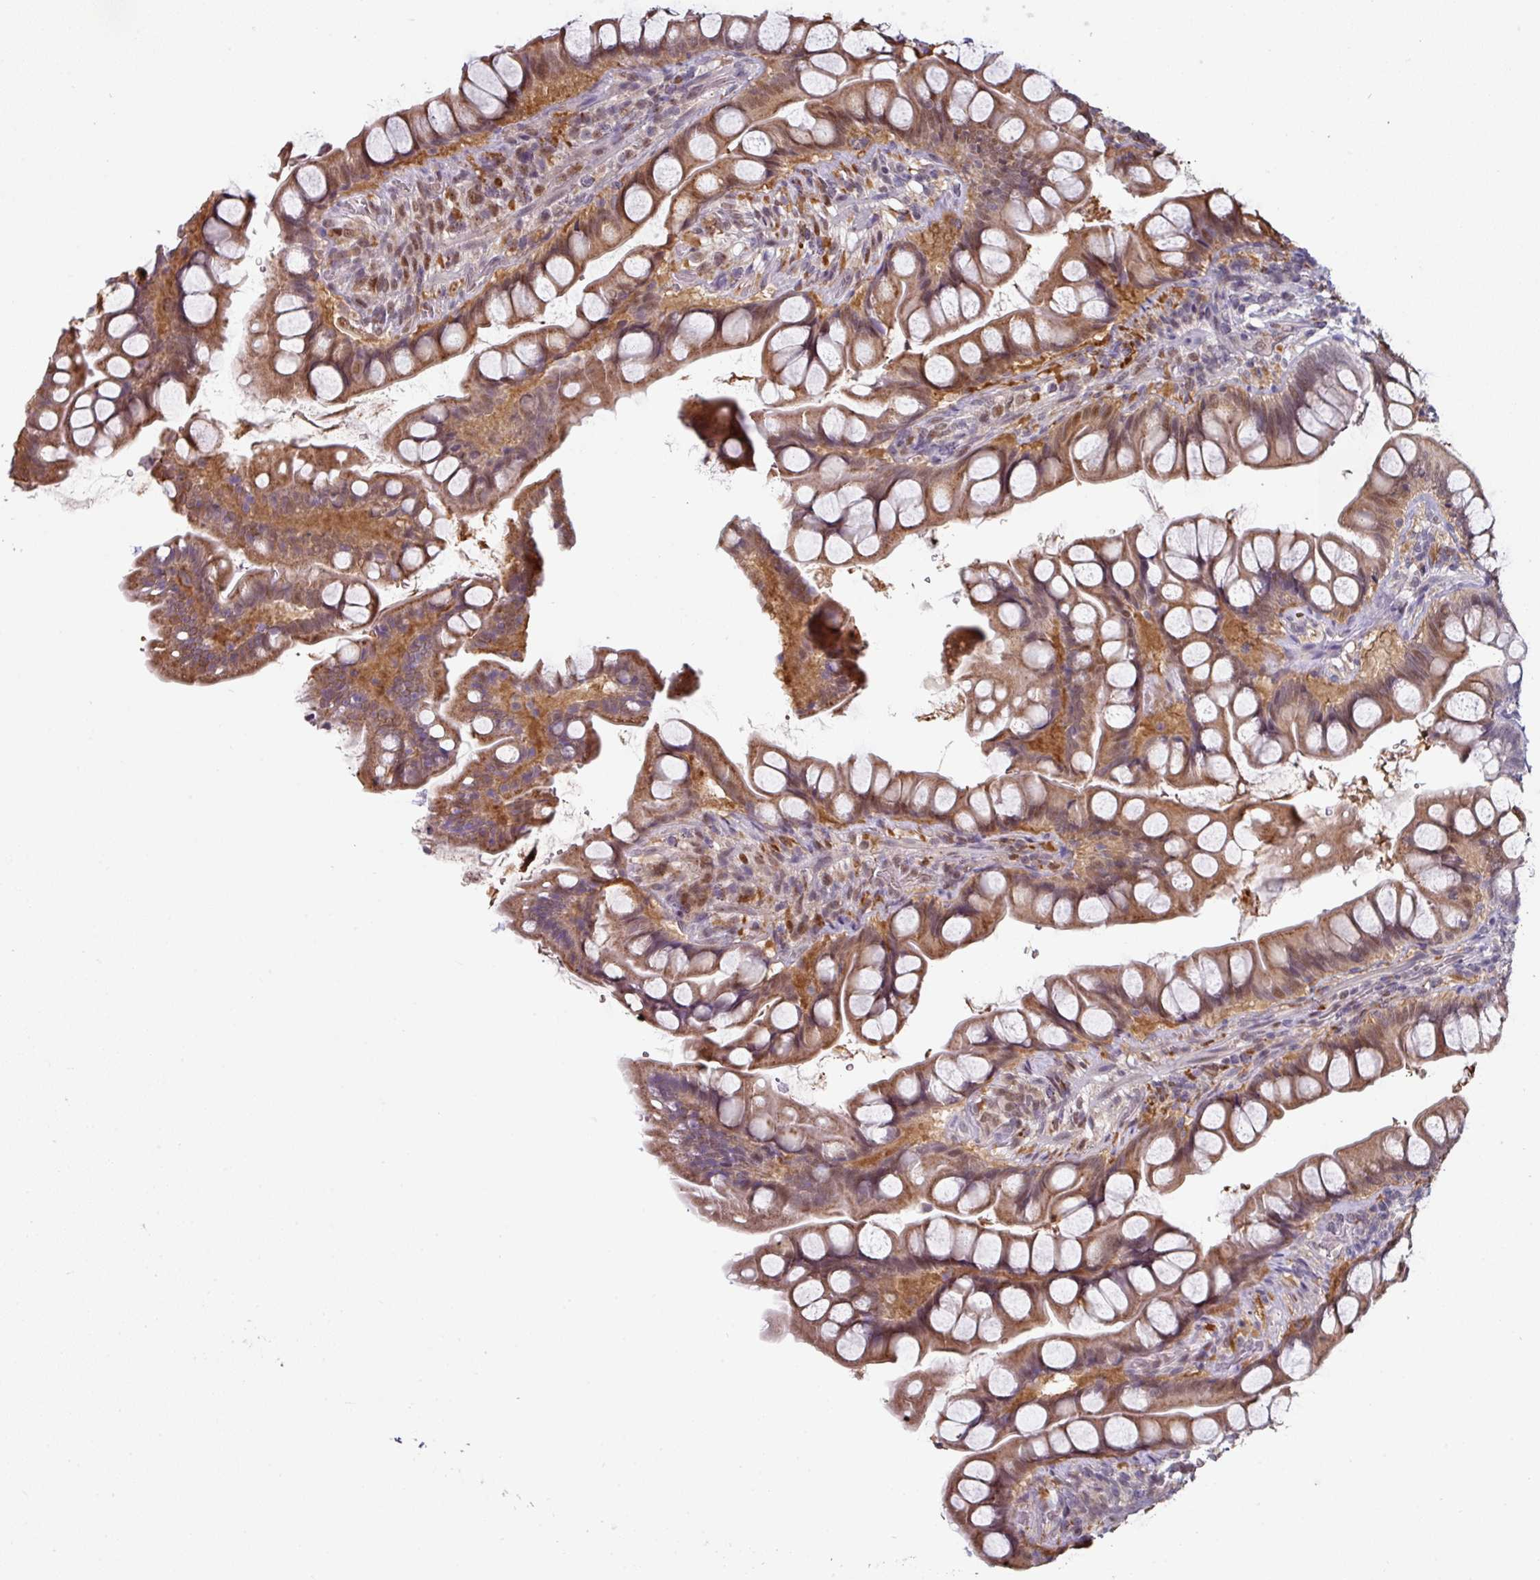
{"staining": {"intensity": "strong", "quantity": ">75%", "location": "cytoplasmic/membranous"}, "tissue": "small intestine", "cell_type": "Glandular cells", "image_type": "normal", "snomed": [{"axis": "morphology", "description": "Normal tissue, NOS"}, {"axis": "topography", "description": "Small intestine"}], "caption": "DAB immunohistochemical staining of normal small intestine exhibits strong cytoplasmic/membranous protein expression in about >75% of glandular cells.", "gene": "SWSAP1", "patient": {"sex": "male", "age": 70}}